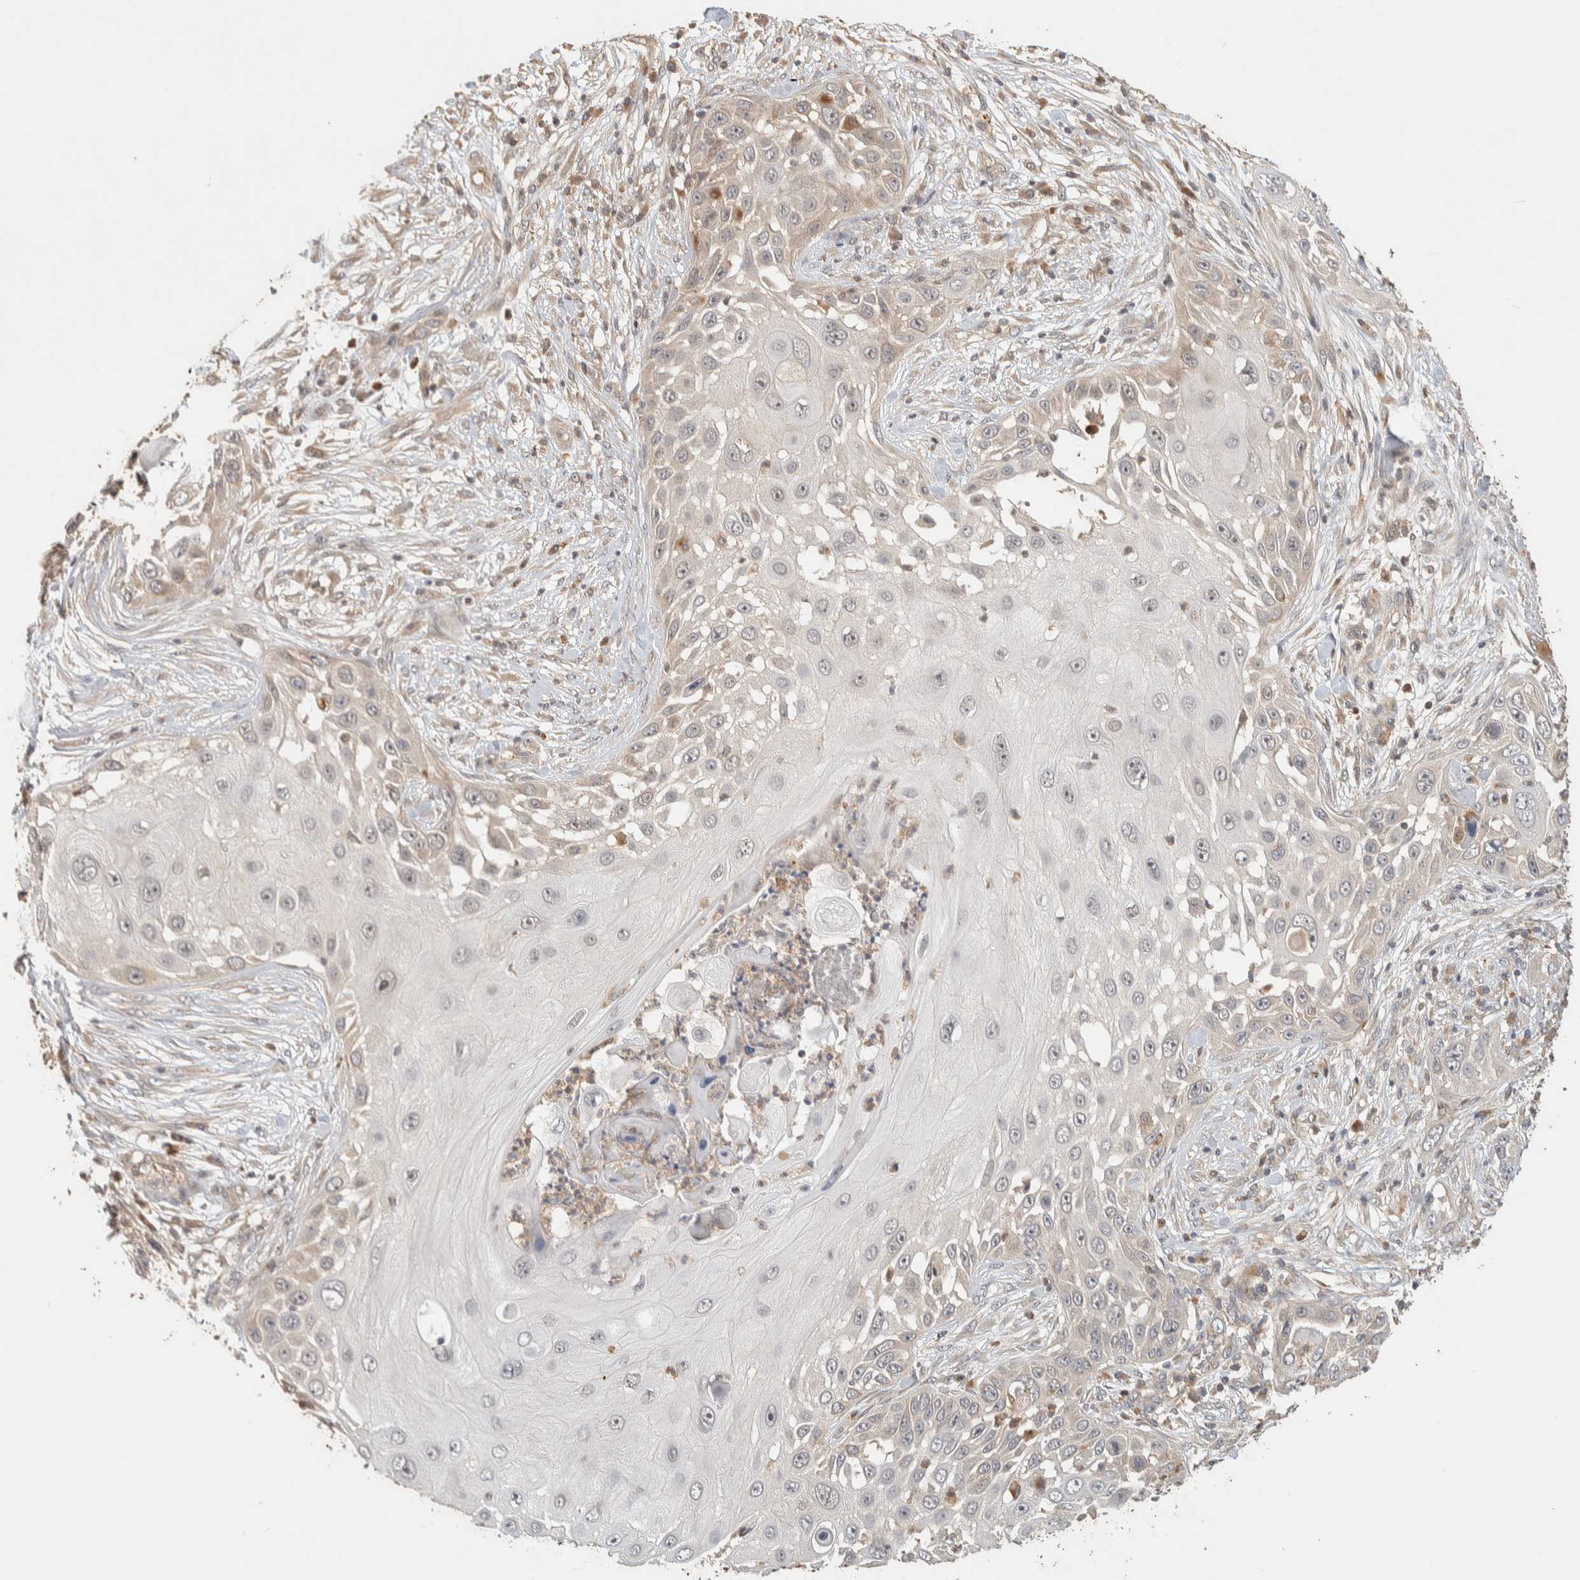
{"staining": {"intensity": "negative", "quantity": "none", "location": "none"}, "tissue": "skin cancer", "cell_type": "Tumor cells", "image_type": "cancer", "snomed": [{"axis": "morphology", "description": "Squamous cell carcinoma, NOS"}, {"axis": "topography", "description": "Skin"}], "caption": "This is an immunohistochemistry (IHC) photomicrograph of human squamous cell carcinoma (skin). There is no expression in tumor cells.", "gene": "ITPA", "patient": {"sex": "female", "age": 44}}